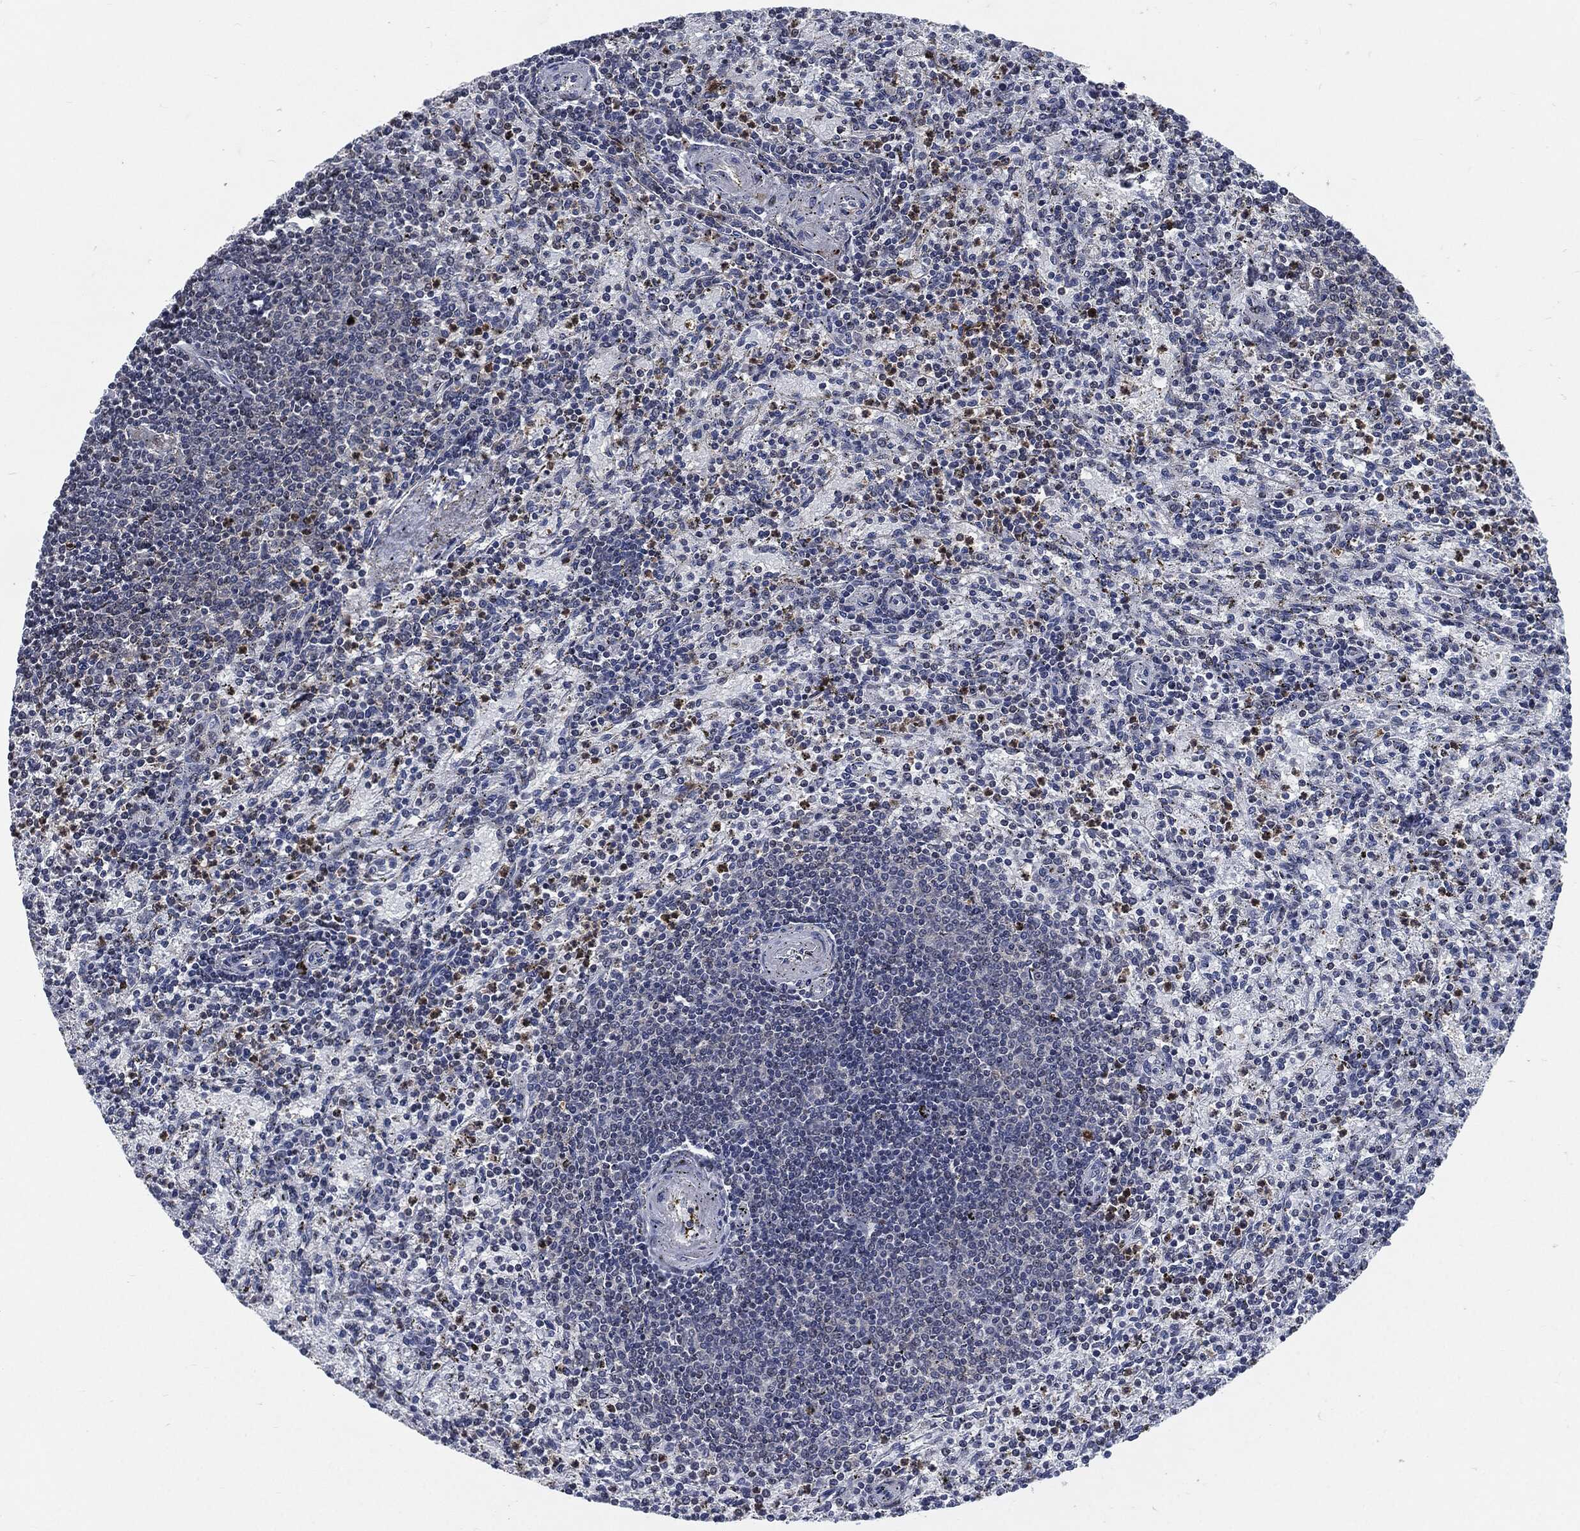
{"staining": {"intensity": "moderate", "quantity": "<25%", "location": "nuclear"}, "tissue": "spleen", "cell_type": "Cells in red pulp", "image_type": "normal", "snomed": [{"axis": "morphology", "description": "Normal tissue, NOS"}, {"axis": "topography", "description": "Spleen"}], "caption": "High-magnification brightfield microscopy of normal spleen stained with DAB (3,3'-diaminobenzidine) (brown) and counterstained with hematoxylin (blue). cells in red pulp exhibit moderate nuclear staining is appreciated in about<25% of cells.", "gene": "AKT2", "patient": {"sex": "female", "age": 37}}